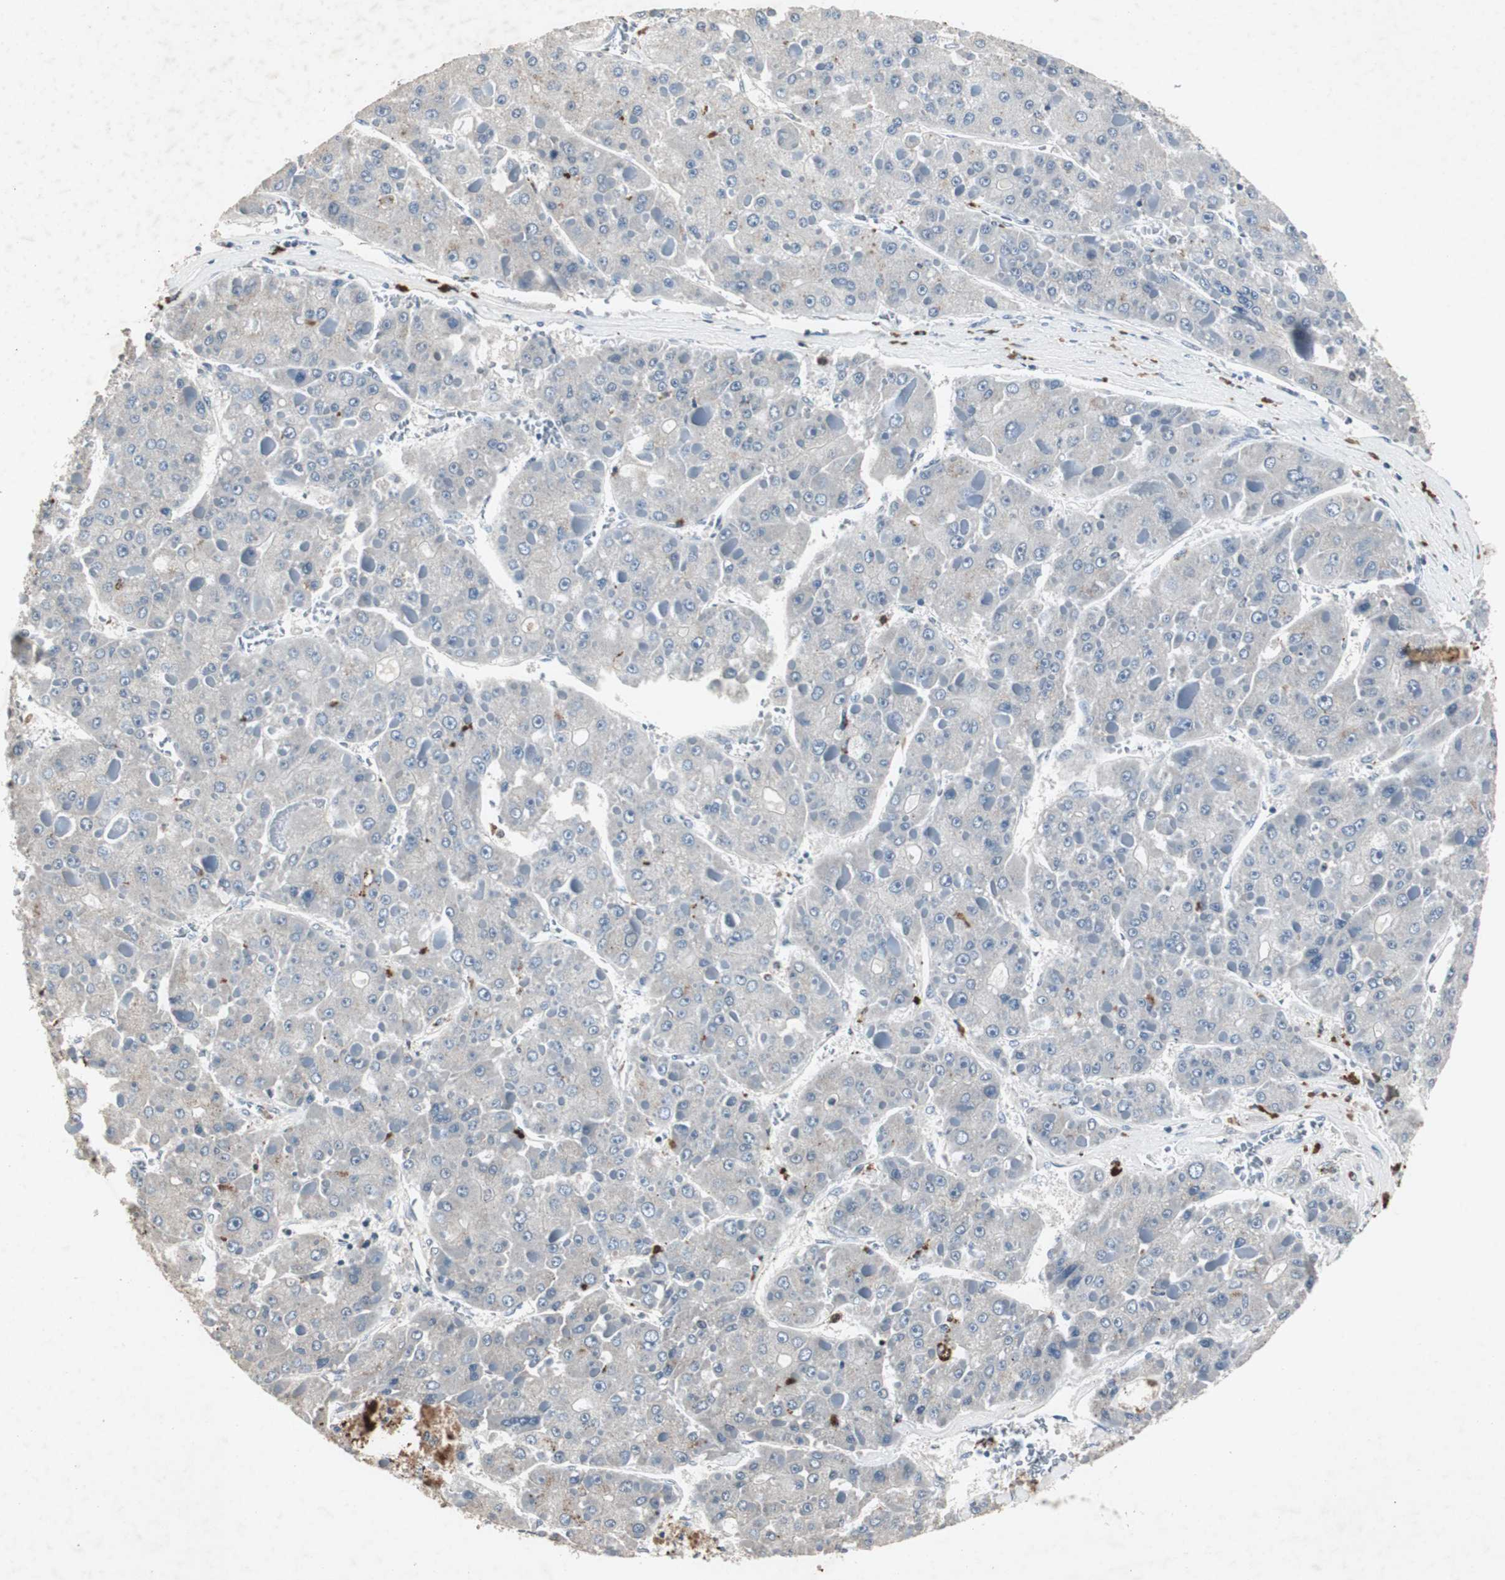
{"staining": {"intensity": "negative", "quantity": "none", "location": "none"}, "tissue": "liver cancer", "cell_type": "Tumor cells", "image_type": "cancer", "snomed": [{"axis": "morphology", "description": "Carcinoma, Hepatocellular, NOS"}, {"axis": "topography", "description": "Liver"}], "caption": "Image shows no protein expression in tumor cells of liver cancer tissue.", "gene": "ADNP2", "patient": {"sex": "female", "age": 73}}